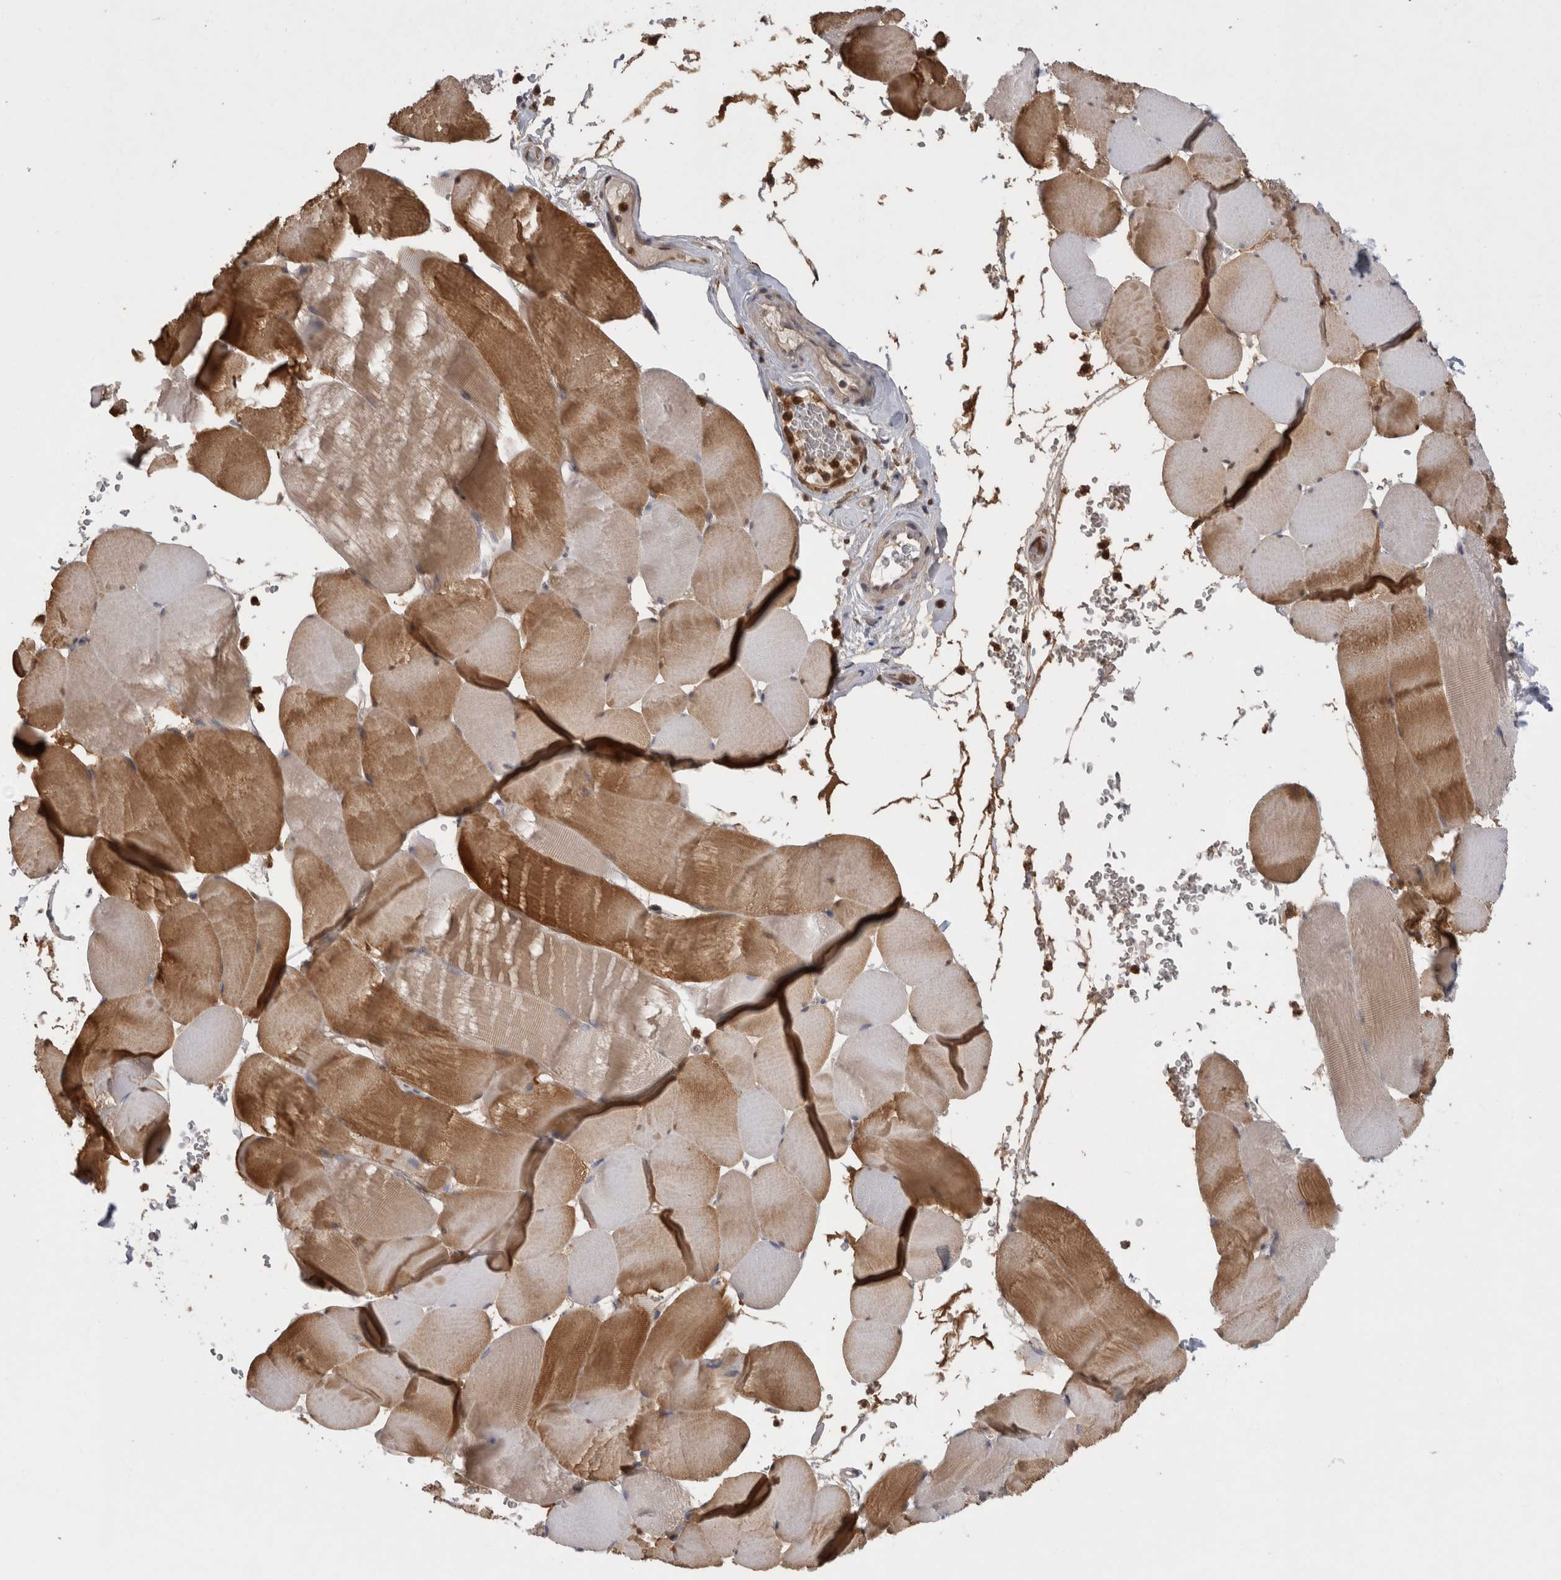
{"staining": {"intensity": "moderate", "quantity": "25%-75%", "location": "cytoplasmic/membranous"}, "tissue": "skeletal muscle", "cell_type": "Myocytes", "image_type": "normal", "snomed": [{"axis": "morphology", "description": "Normal tissue, NOS"}, {"axis": "topography", "description": "Skeletal muscle"}], "caption": "A micrograph of skeletal muscle stained for a protein demonstrates moderate cytoplasmic/membranous brown staining in myocytes. Using DAB (brown) and hematoxylin (blue) stains, captured at high magnification using brightfield microscopy.", "gene": "ASTN2", "patient": {"sex": "male", "age": 62}}